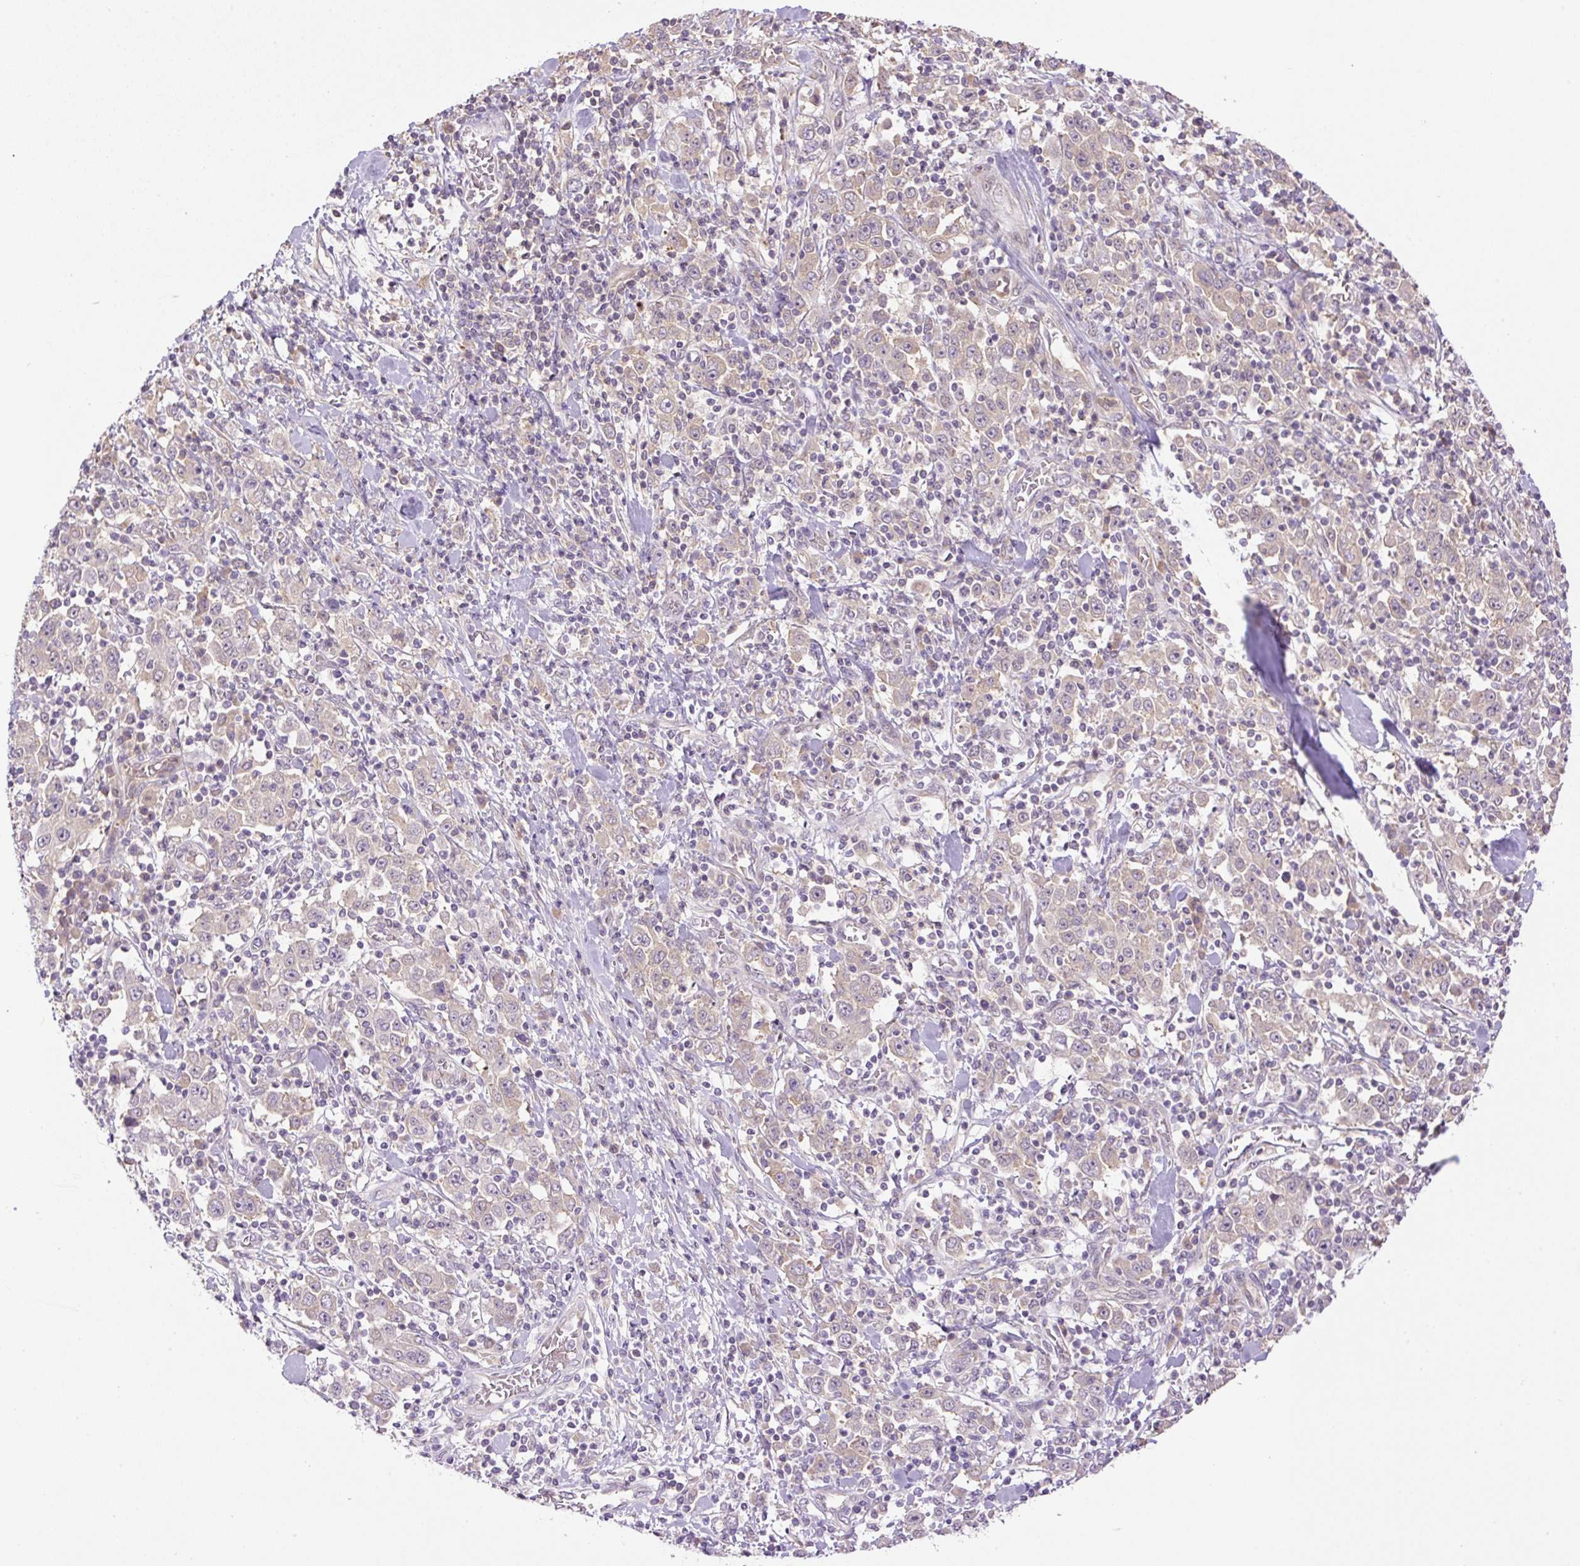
{"staining": {"intensity": "negative", "quantity": "none", "location": "none"}, "tissue": "stomach cancer", "cell_type": "Tumor cells", "image_type": "cancer", "snomed": [{"axis": "morphology", "description": "Normal tissue, NOS"}, {"axis": "morphology", "description": "Adenocarcinoma, NOS"}, {"axis": "topography", "description": "Stomach, upper"}, {"axis": "topography", "description": "Stomach"}], "caption": "Human stomach cancer stained for a protein using immunohistochemistry (IHC) exhibits no positivity in tumor cells.", "gene": "HABP4", "patient": {"sex": "male", "age": 59}}